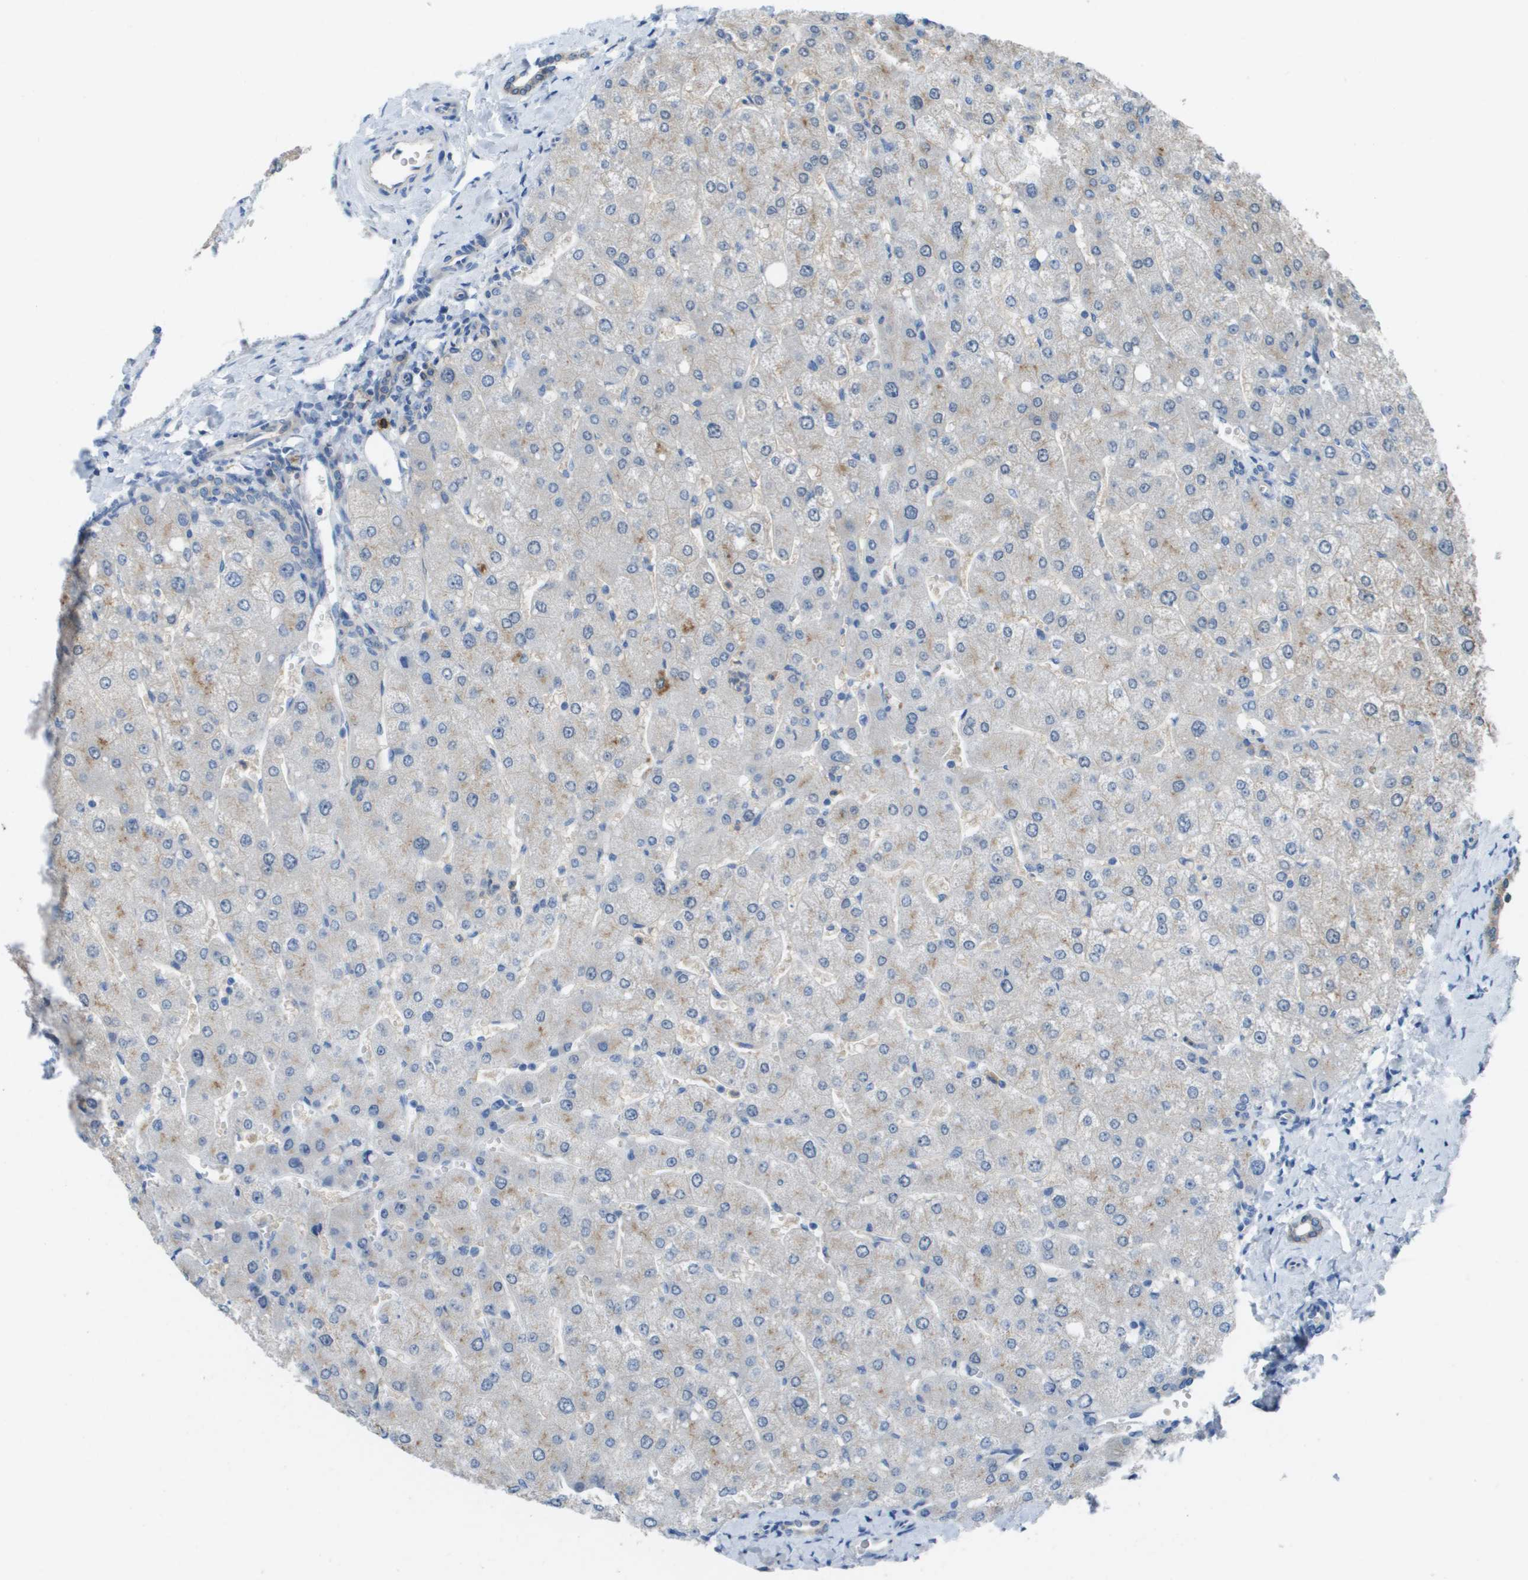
{"staining": {"intensity": "weak", "quantity": "<25%", "location": "cytoplasmic/membranous"}, "tissue": "liver", "cell_type": "Cholangiocytes", "image_type": "normal", "snomed": [{"axis": "morphology", "description": "Normal tissue, NOS"}, {"axis": "topography", "description": "Liver"}], "caption": "Immunohistochemistry photomicrograph of benign human liver stained for a protein (brown), which demonstrates no positivity in cholangiocytes.", "gene": "CD46", "patient": {"sex": "male", "age": 55}}